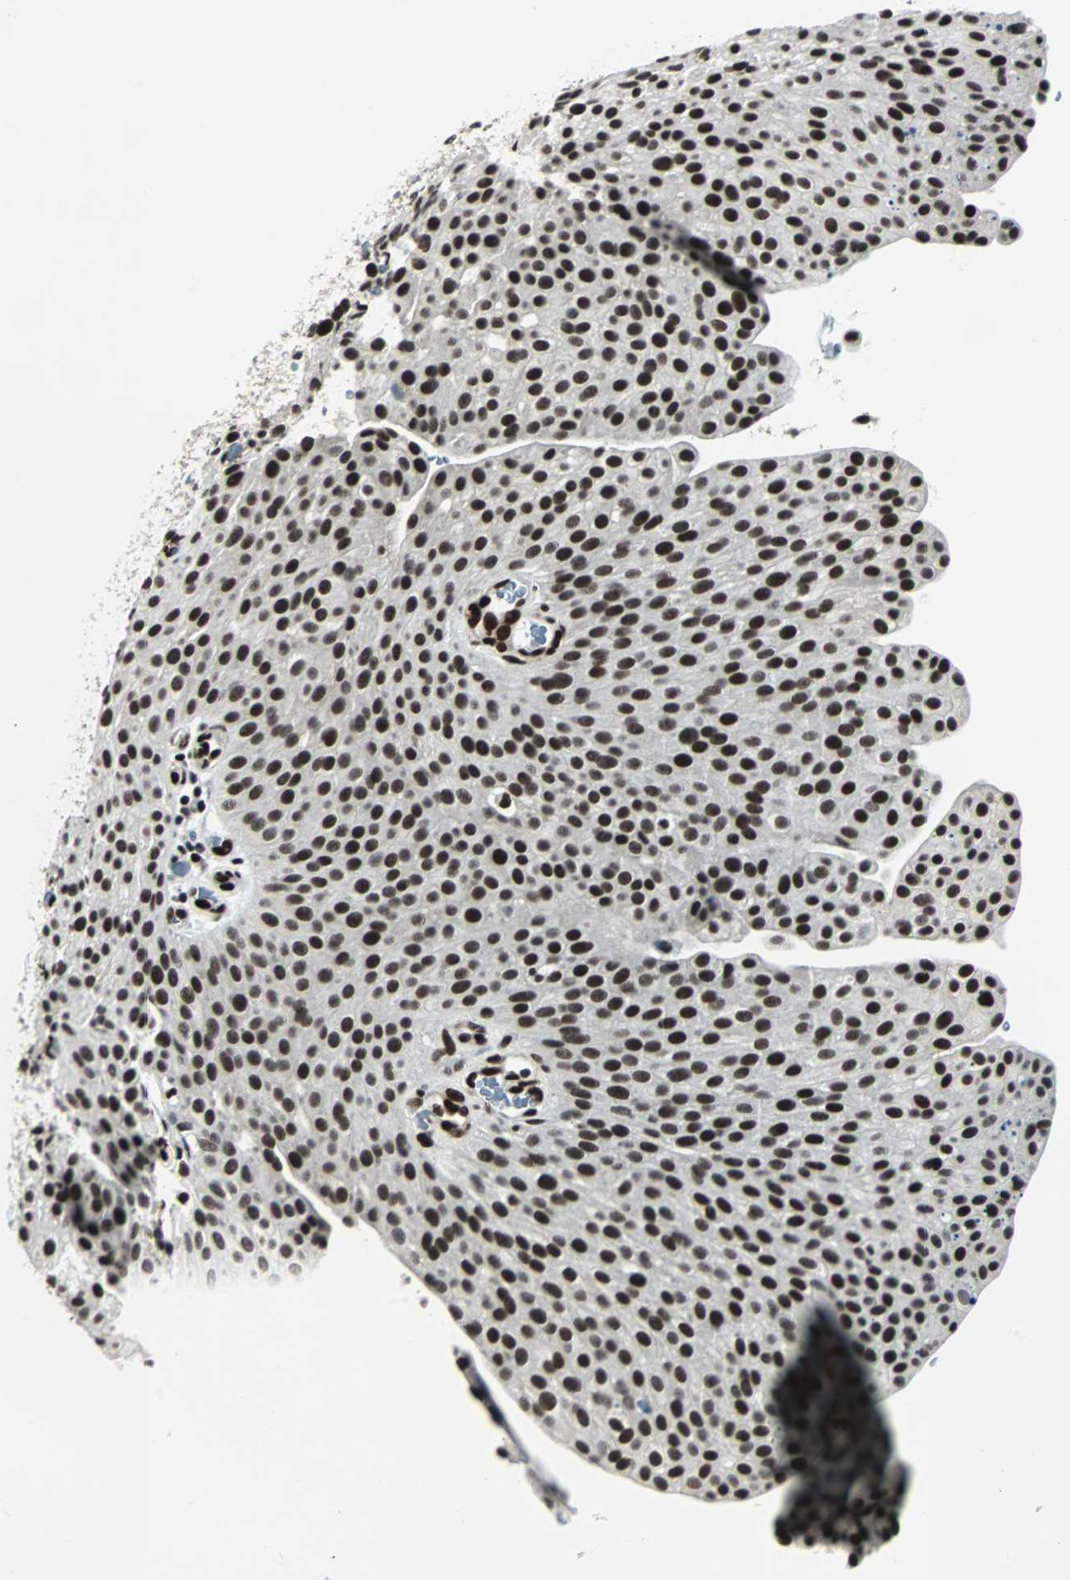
{"staining": {"intensity": "strong", "quantity": ">75%", "location": "nuclear"}, "tissue": "urothelial cancer", "cell_type": "Tumor cells", "image_type": "cancer", "snomed": [{"axis": "morphology", "description": "Urothelial carcinoma, Low grade"}, {"axis": "topography", "description": "Smooth muscle"}, {"axis": "topography", "description": "Urinary bladder"}], "caption": "A histopathology image of low-grade urothelial carcinoma stained for a protein displays strong nuclear brown staining in tumor cells.", "gene": "MEF2D", "patient": {"sex": "male", "age": 60}}